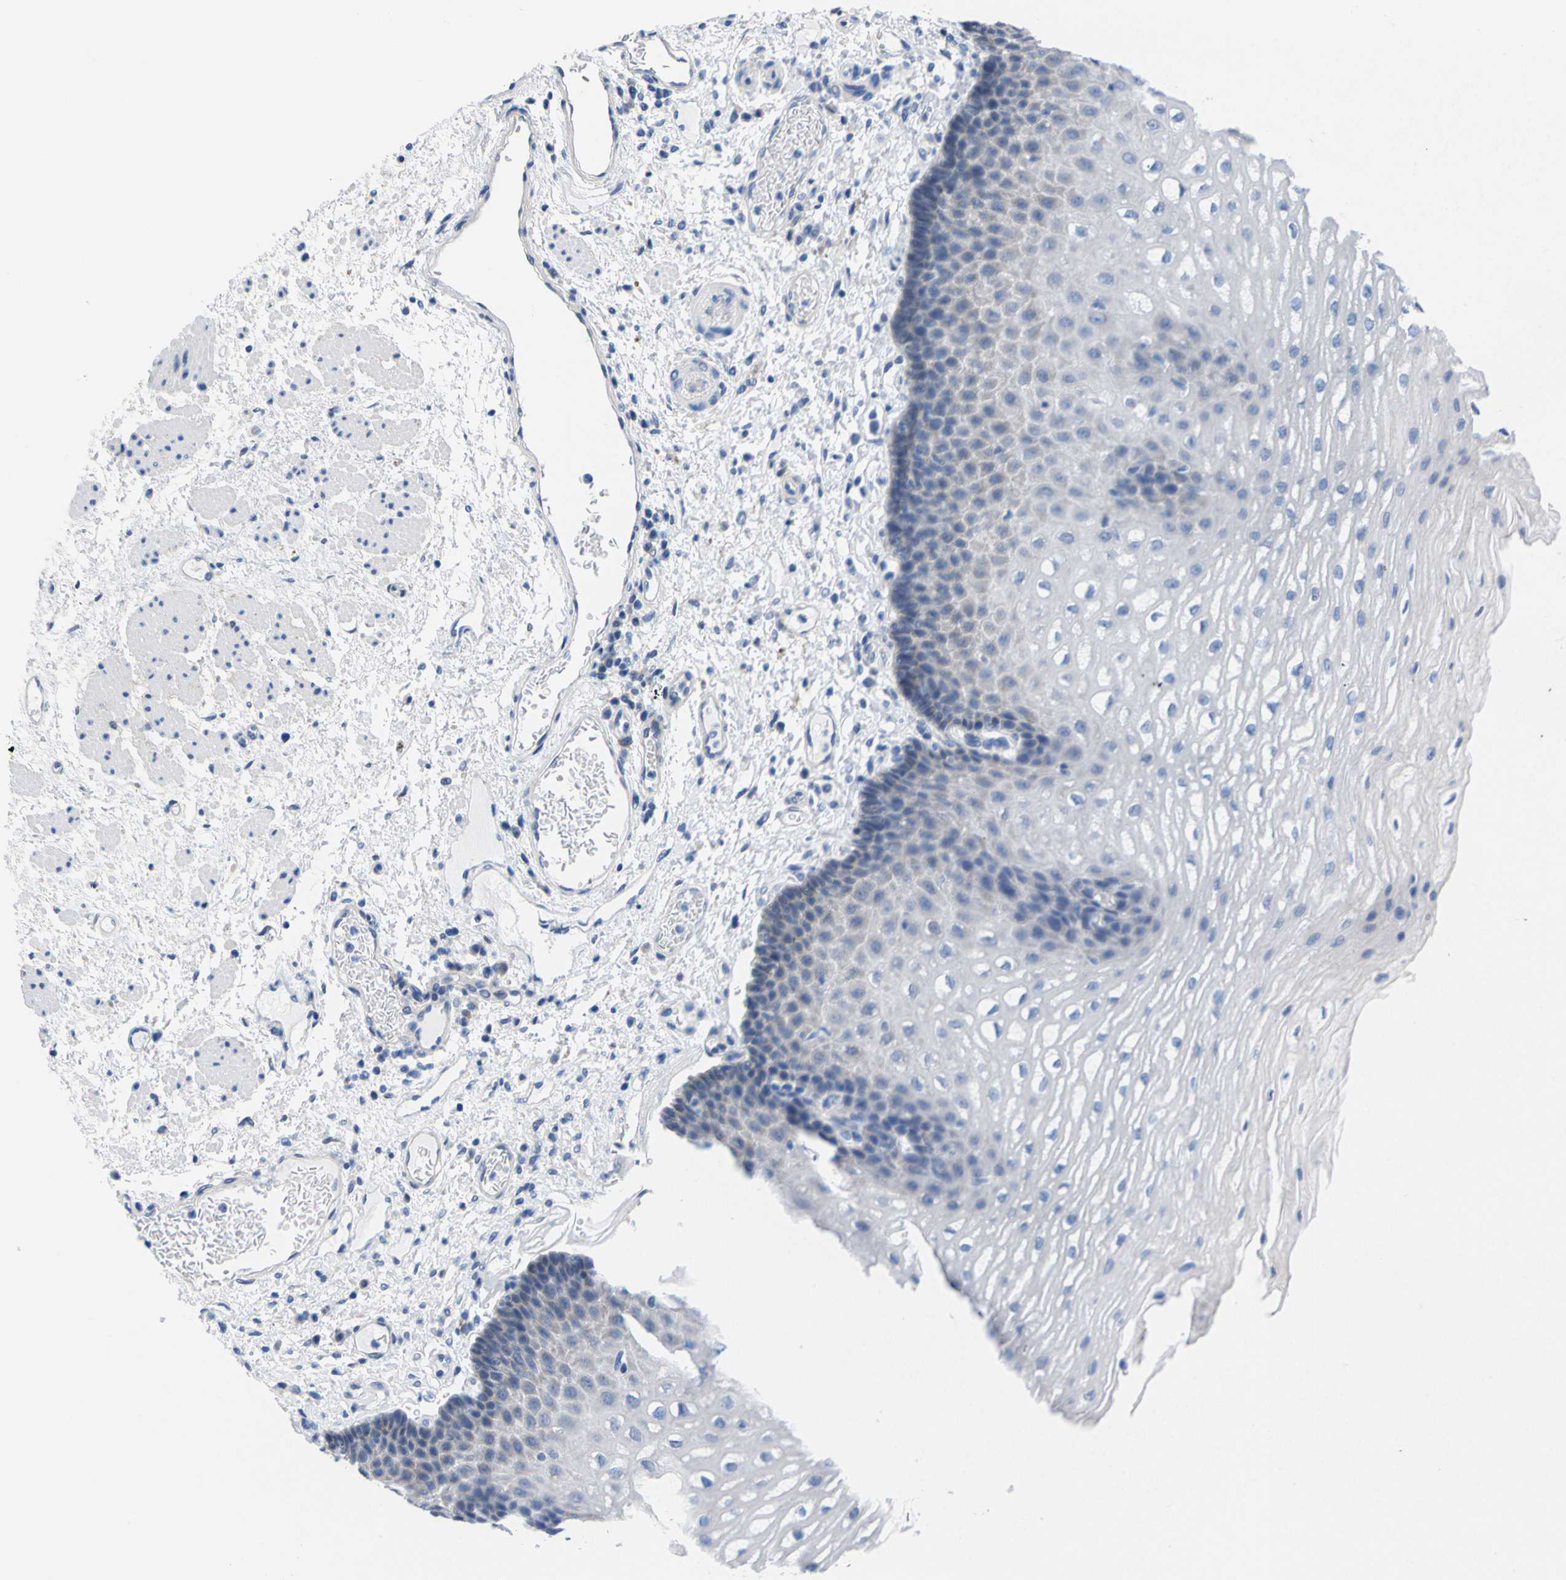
{"staining": {"intensity": "negative", "quantity": "none", "location": "none"}, "tissue": "esophagus", "cell_type": "Squamous epithelial cells", "image_type": "normal", "snomed": [{"axis": "morphology", "description": "Normal tissue, NOS"}, {"axis": "topography", "description": "Esophagus"}], "caption": "Immunohistochemical staining of benign esophagus displays no significant positivity in squamous epithelial cells.", "gene": "PEBP1", "patient": {"sex": "male", "age": 54}}